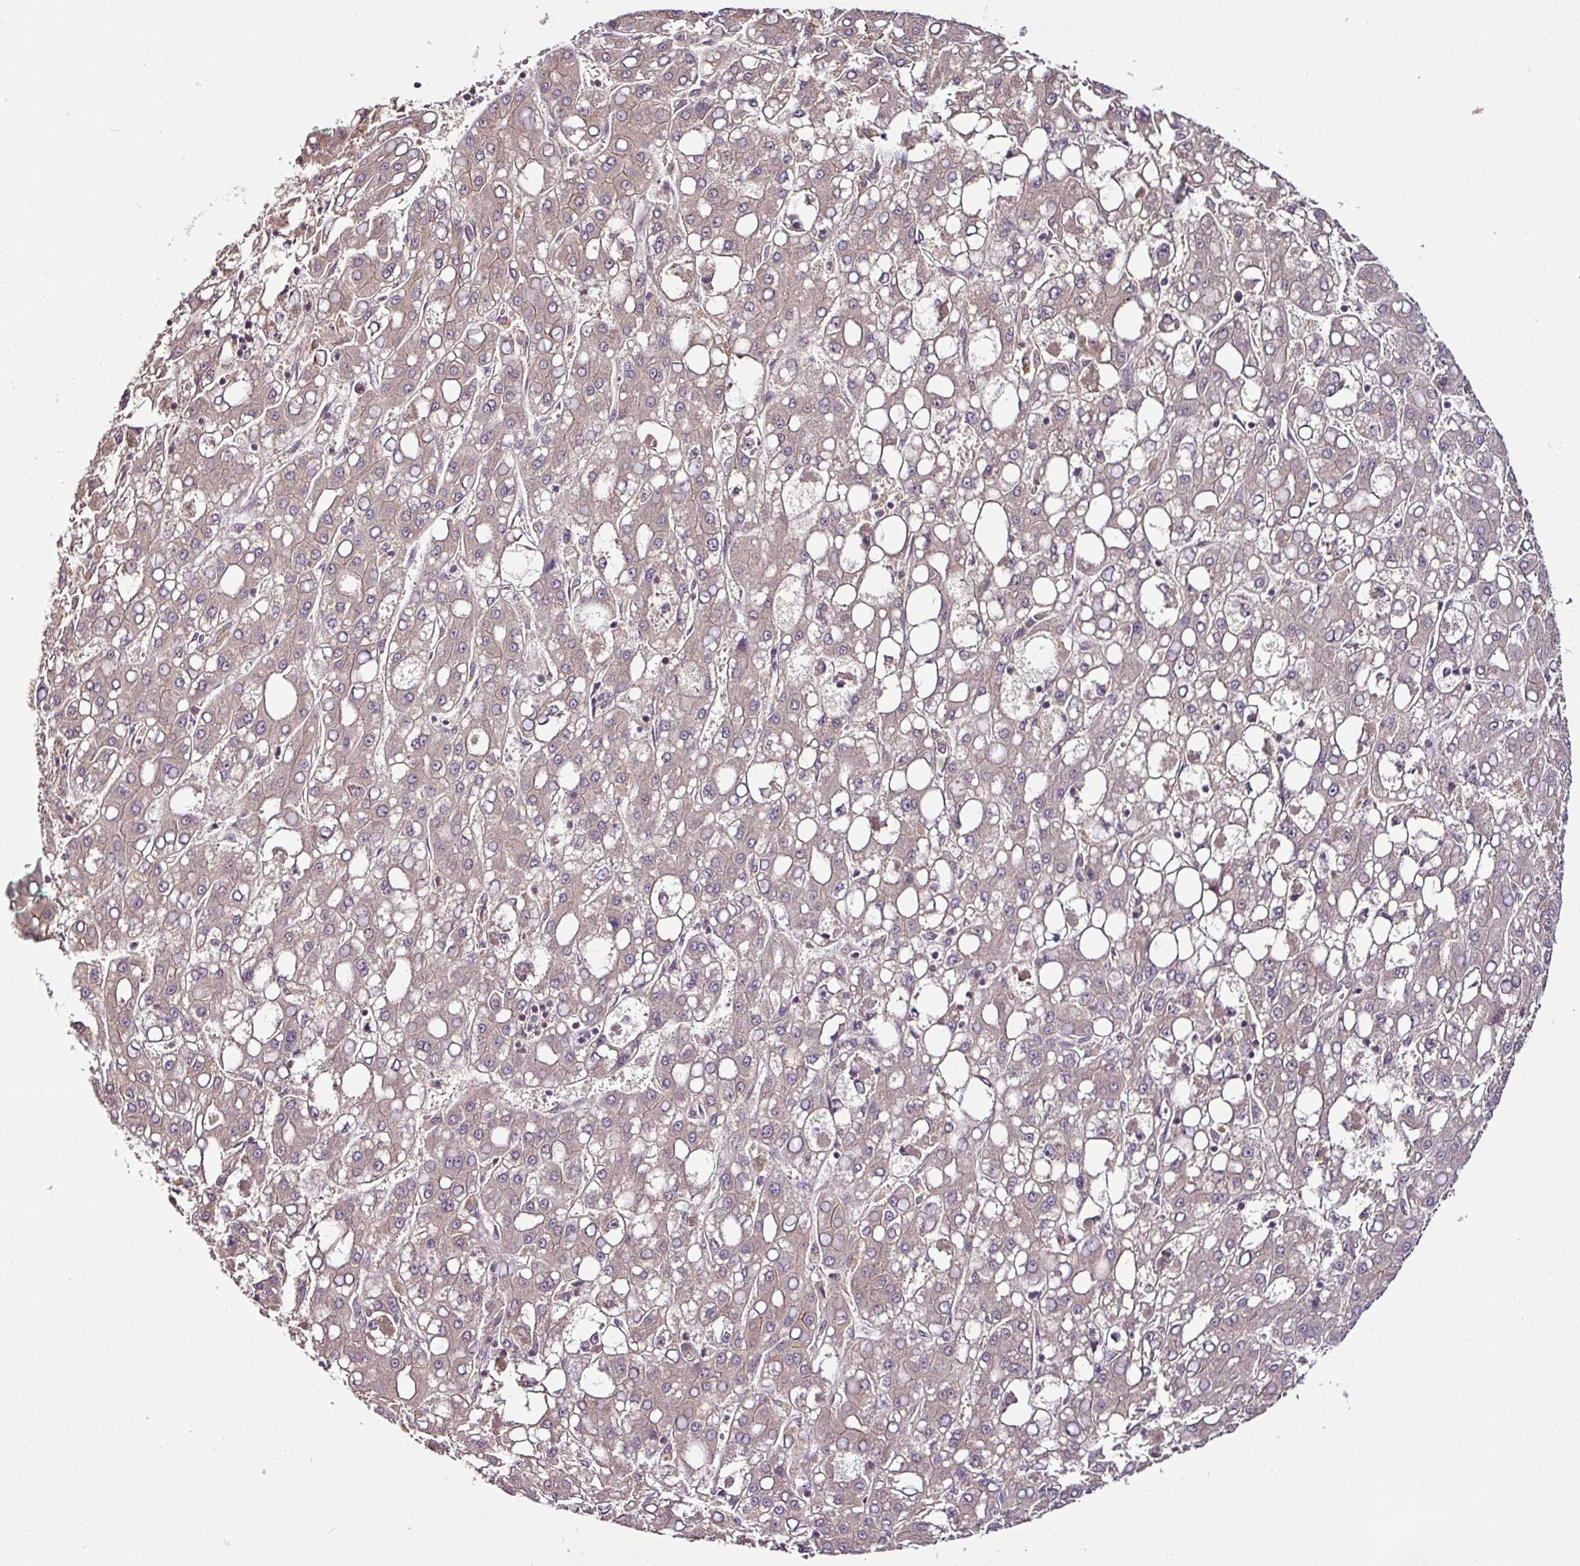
{"staining": {"intensity": "moderate", "quantity": "25%-75%", "location": "cytoplasmic/membranous"}, "tissue": "liver cancer", "cell_type": "Tumor cells", "image_type": "cancer", "snomed": [{"axis": "morphology", "description": "Carcinoma, Hepatocellular, NOS"}, {"axis": "topography", "description": "Liver"}], "caption": "Immunohistochemical staining of human liver cancer exhibits moderate cytoplasmic/membranous protein positivity in approximately 25%-75% of tumor cells.", "gene": "DCAF13", "patient": {"sex": "male", "age": 65}}